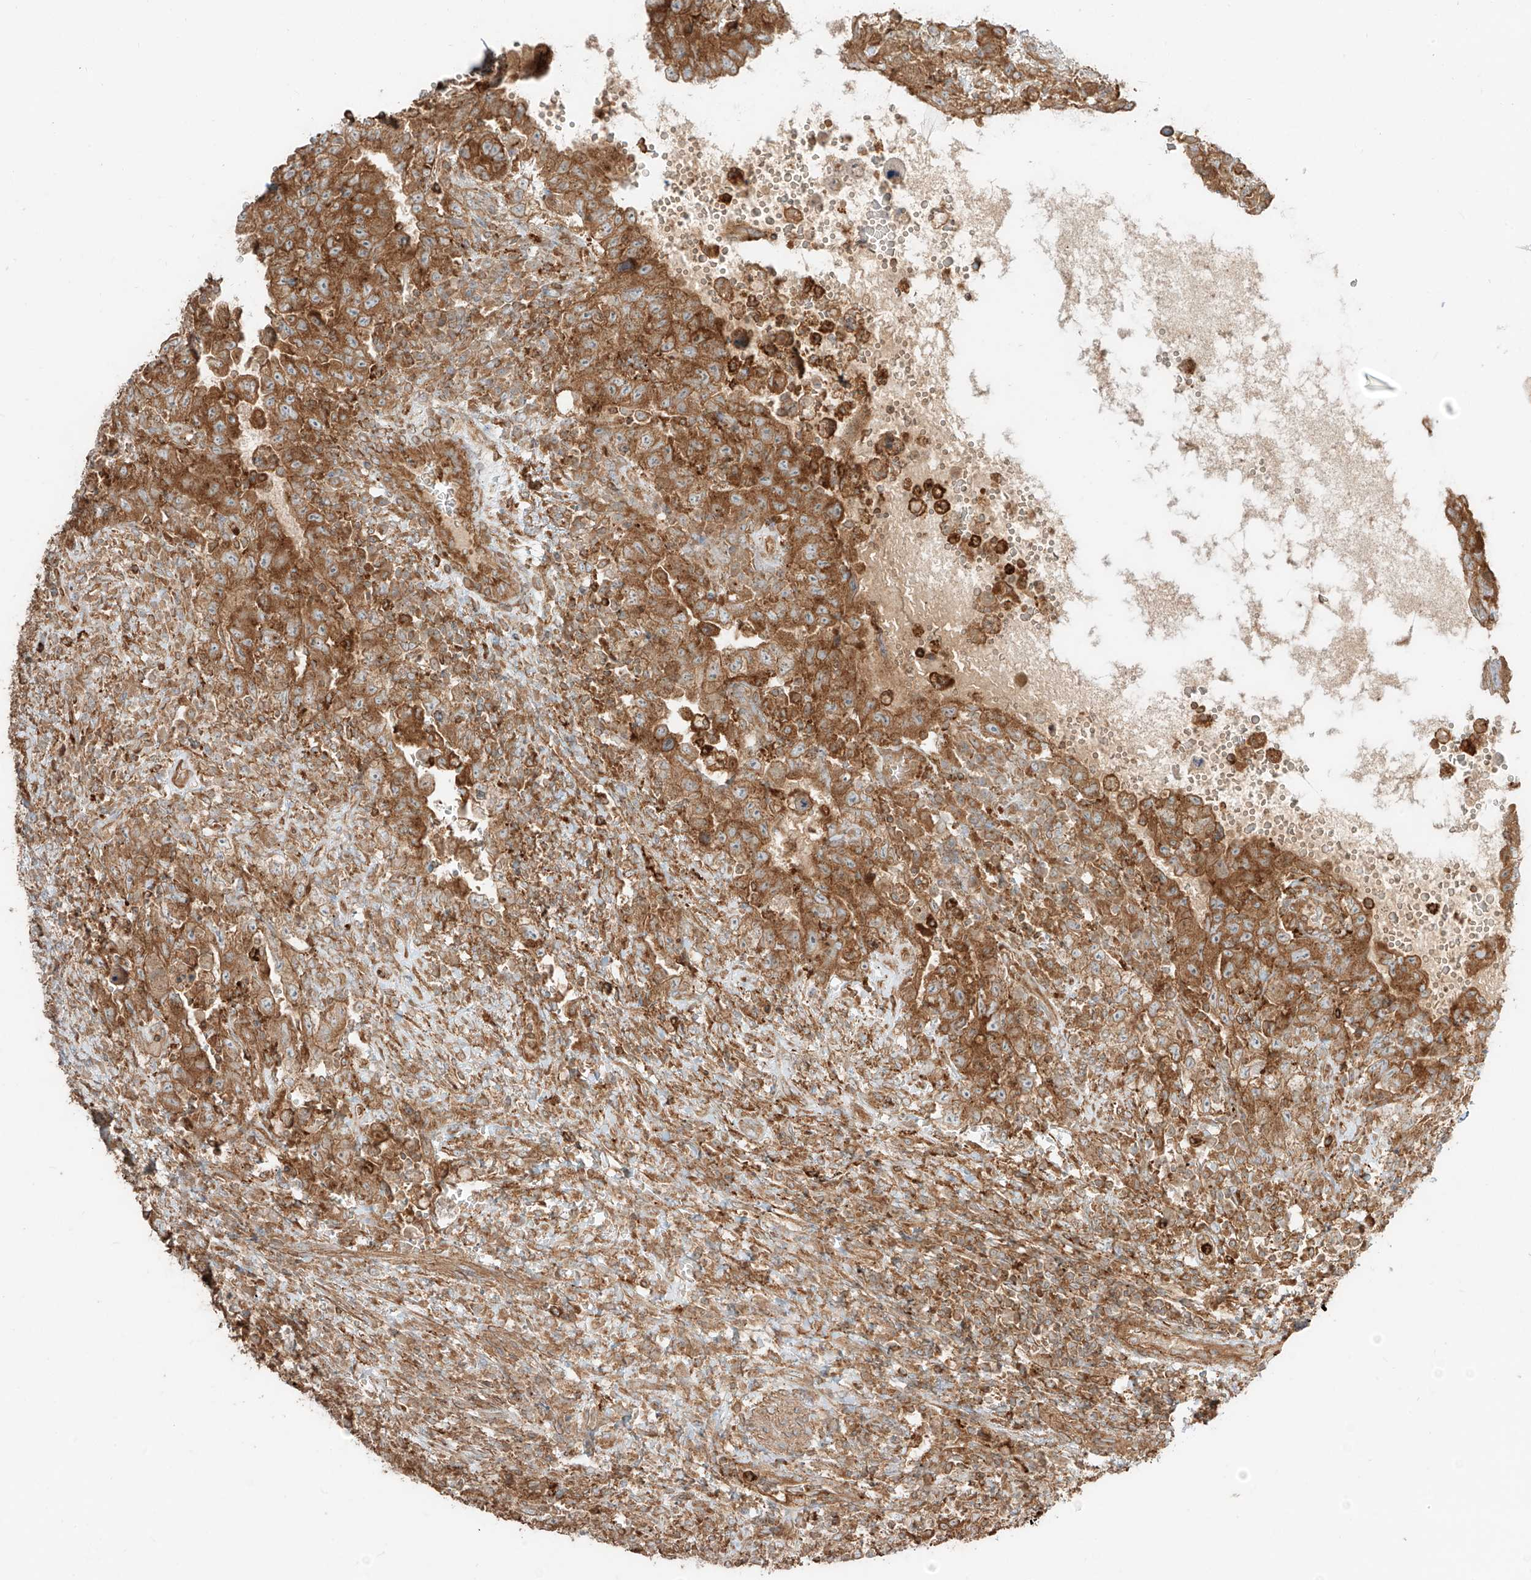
{"staining": {"intensity": "strong", "quantity": ">75%", "location": "cytoplasmic/membranous"}, "tissue": "testis cancer", "cell_type": "Tumor cells", "image_type": "cancer", "snomed": [{"axis": "morphology", "description": "Carcinoma, Embryonal, NOS"}, {"axis": "topography", "description": "Testis"}], "caption": "Brown immunohistochemical staining in testis cancer (embryonal carcinoma) shows strong cytoplasmic/membranous staining in about >75% of tumor cells.", "gene": "CCDC115", "patient": {"sex": "male", "age": 26}}